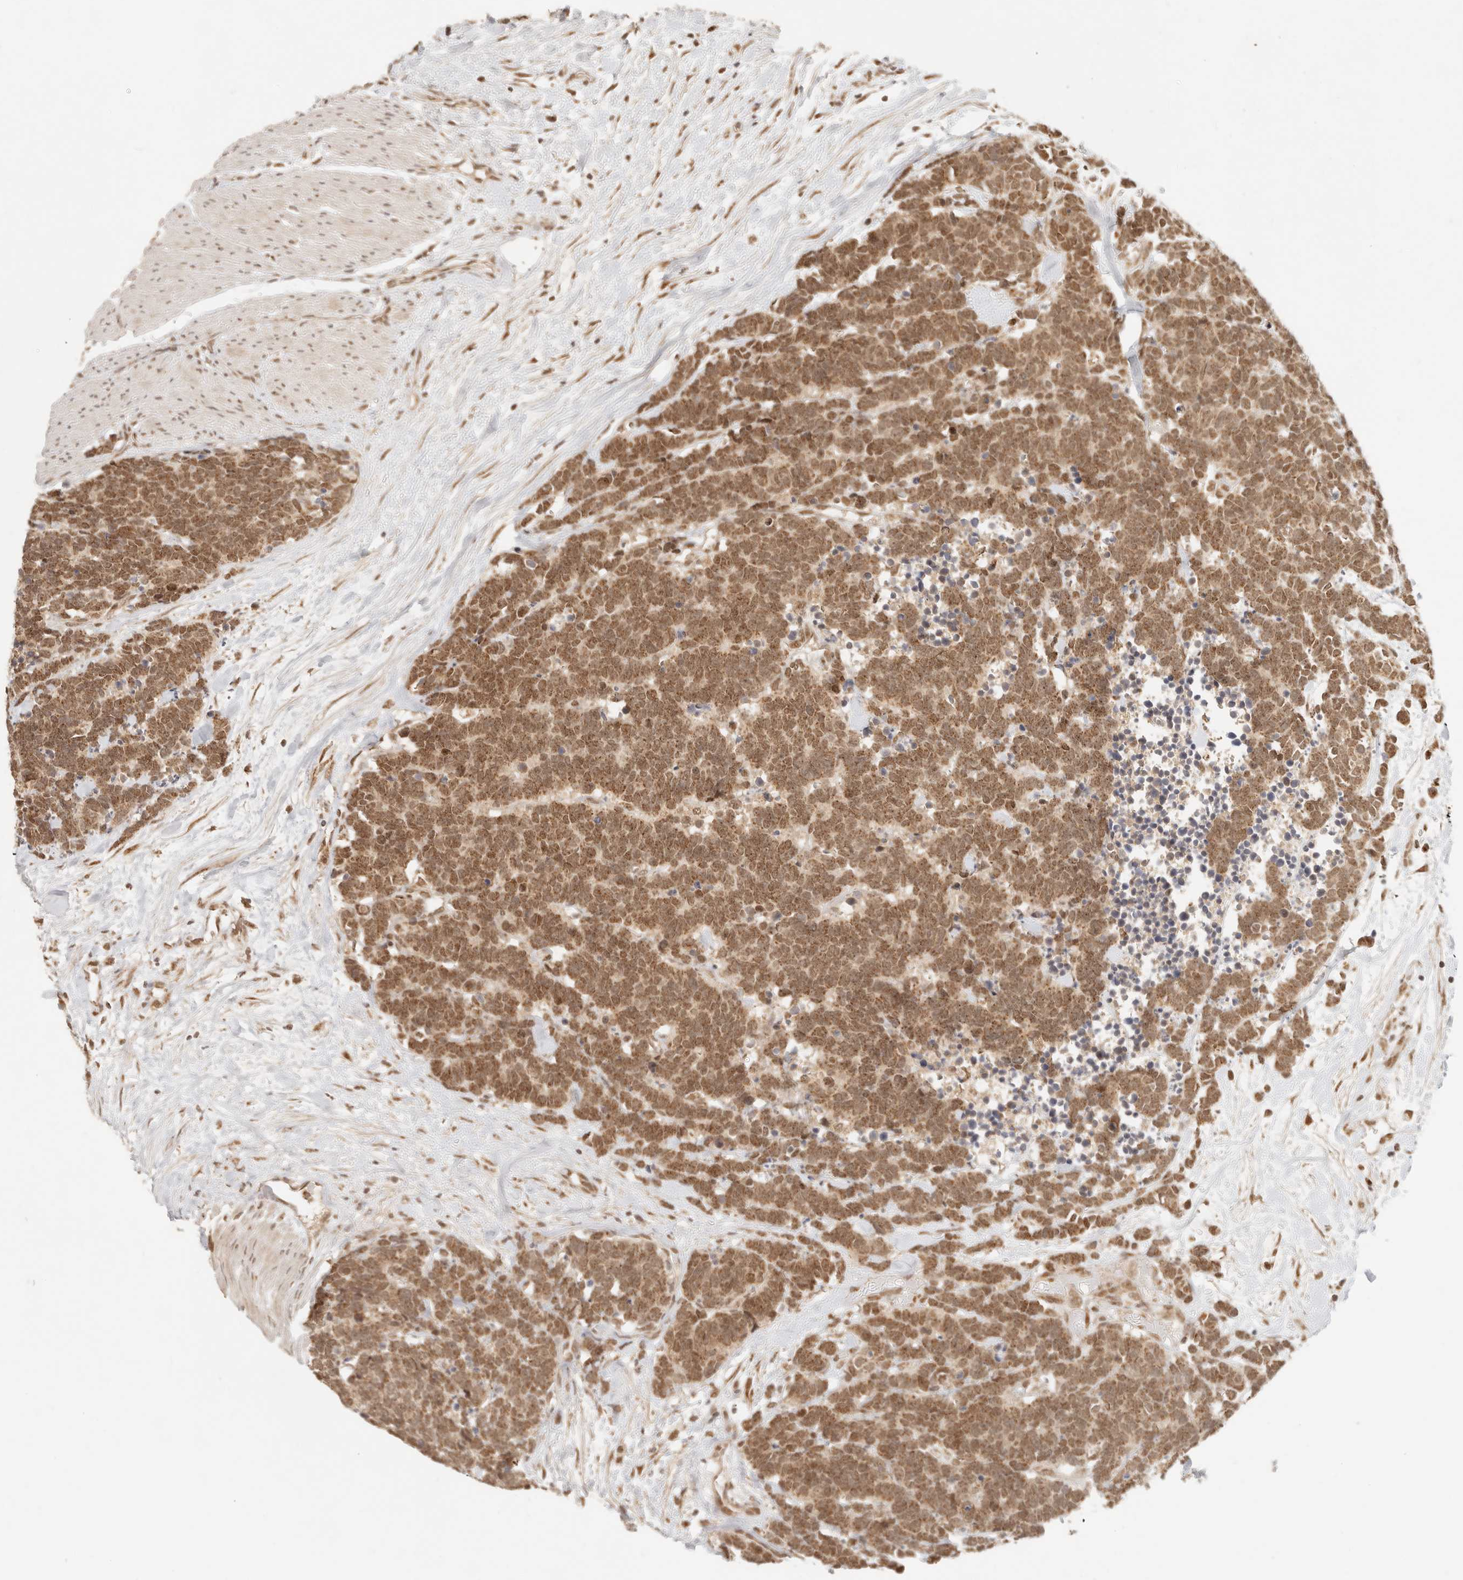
{"staining": {"intensity": "moderate", "quantity": ">75%", "location": "cytoplasmic/membranous,nuclear"}, "tissue": "carcinoid", "cell_type": "Tumor cells", "image_type": "cancer", "snomed": [{"axis": "morphology", "description": "Carcinoma, NOS"}, {"axis": "morphology", "description": "Carcinoid, malignant, NOS"}, {"axis": "topography", "description": "Urinary bladder"}], "caption": "Carcinoid stained for a protein (brown) shows moderate cytoplasmic/membranous and nuclear positive staining in about >75% of tumor cells.", "gene": "INTS11", "patient": {"sex": "male", "age": 57}}